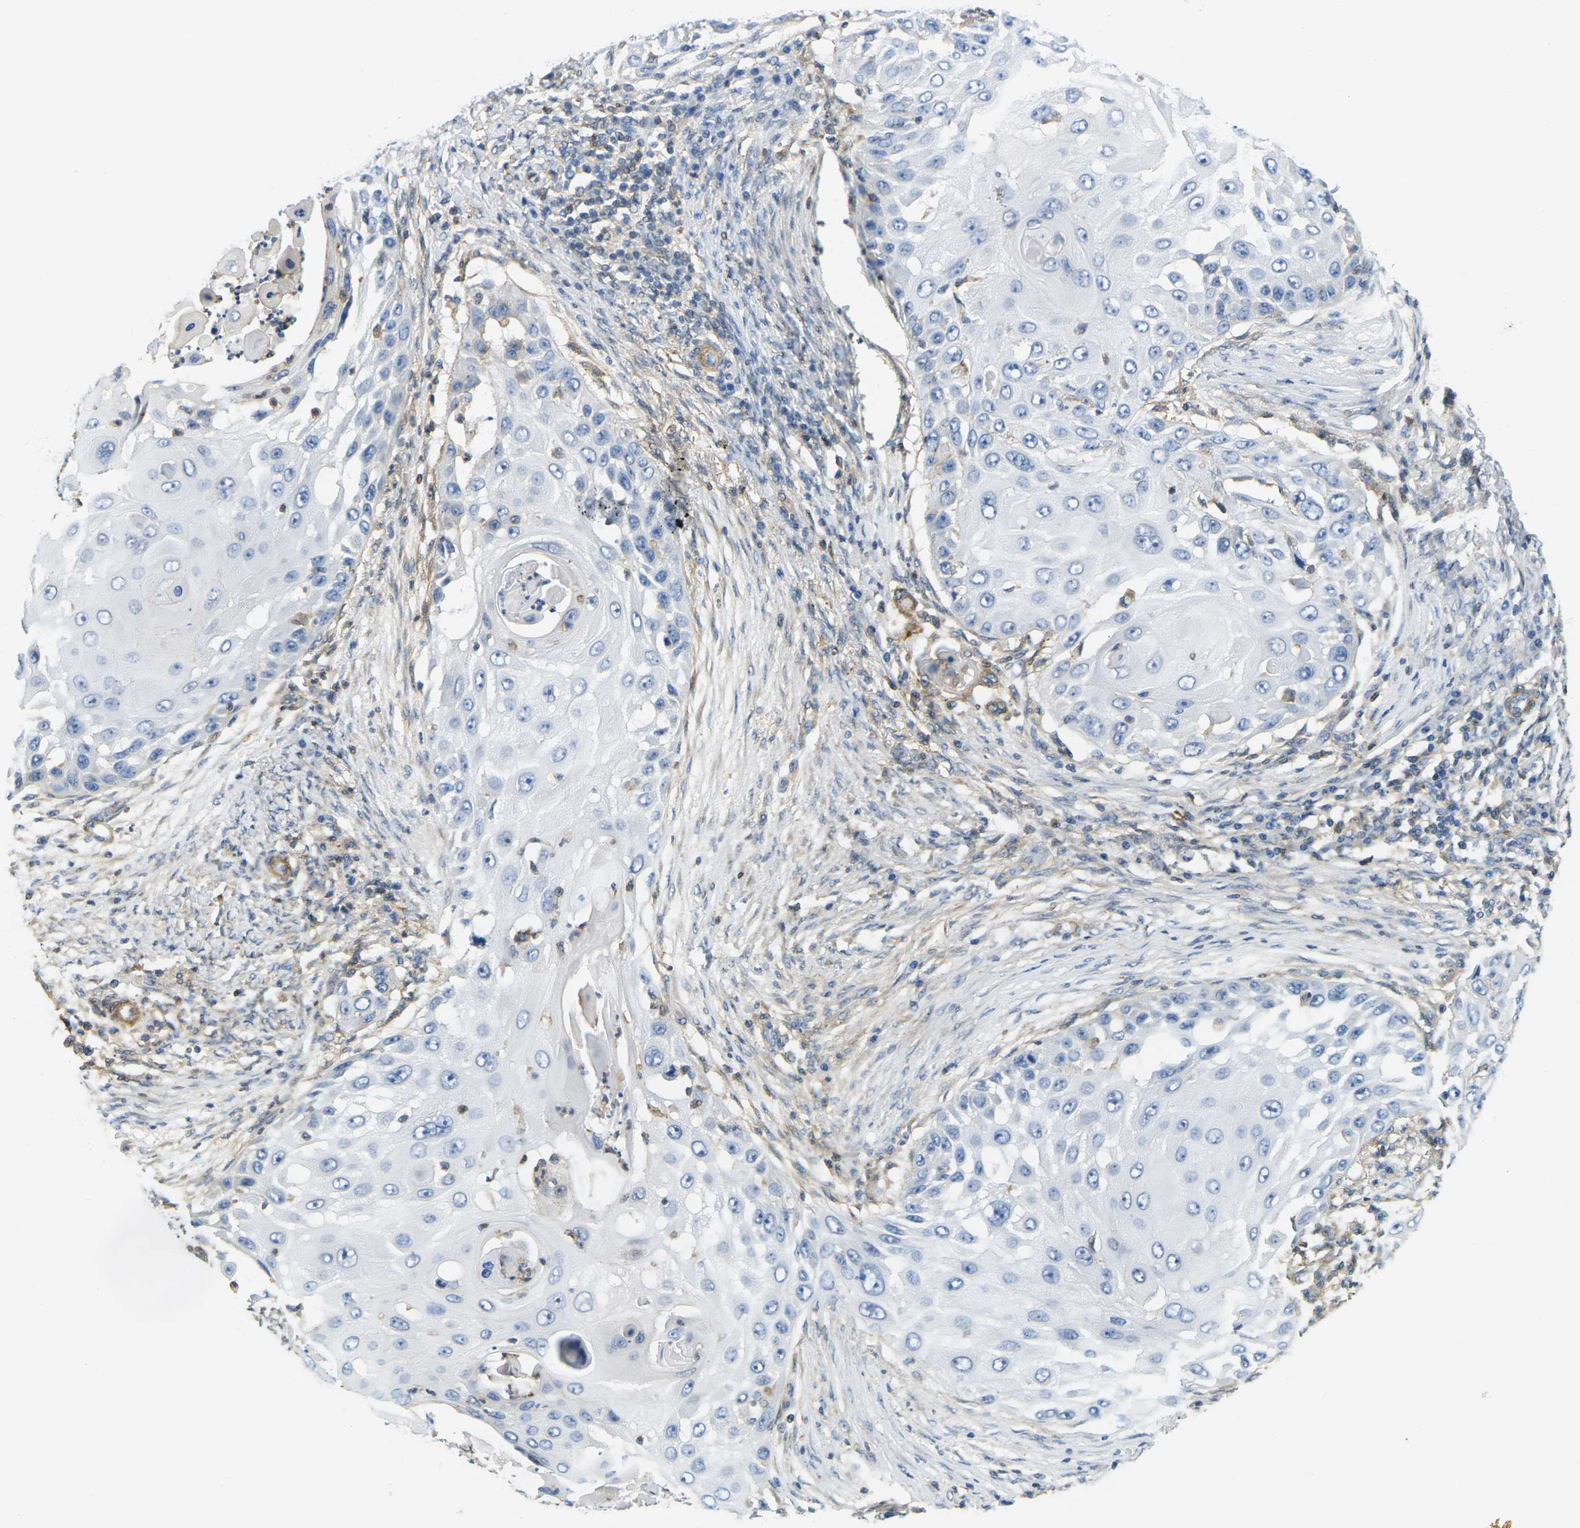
{"staining": {"intensity": "negative", "quantity": "none", "location": "none"}, "tissue": "skin cancer", "cell_type": "Tumor cells", "image_type": "cancer", "snomed": [{"axis": "morphology", "description": "Squamous cell carcinoma, NOS"}, {"axis": "topography", "description": "Skin"}], "caption": "IHC micrograph of skin cancer stained for a protein (brown), which displays no positivity in tumor cells. Nuclei are stained in blue.", "gene": "LASP1", "patient": {"sex": "female", "age": 44}}